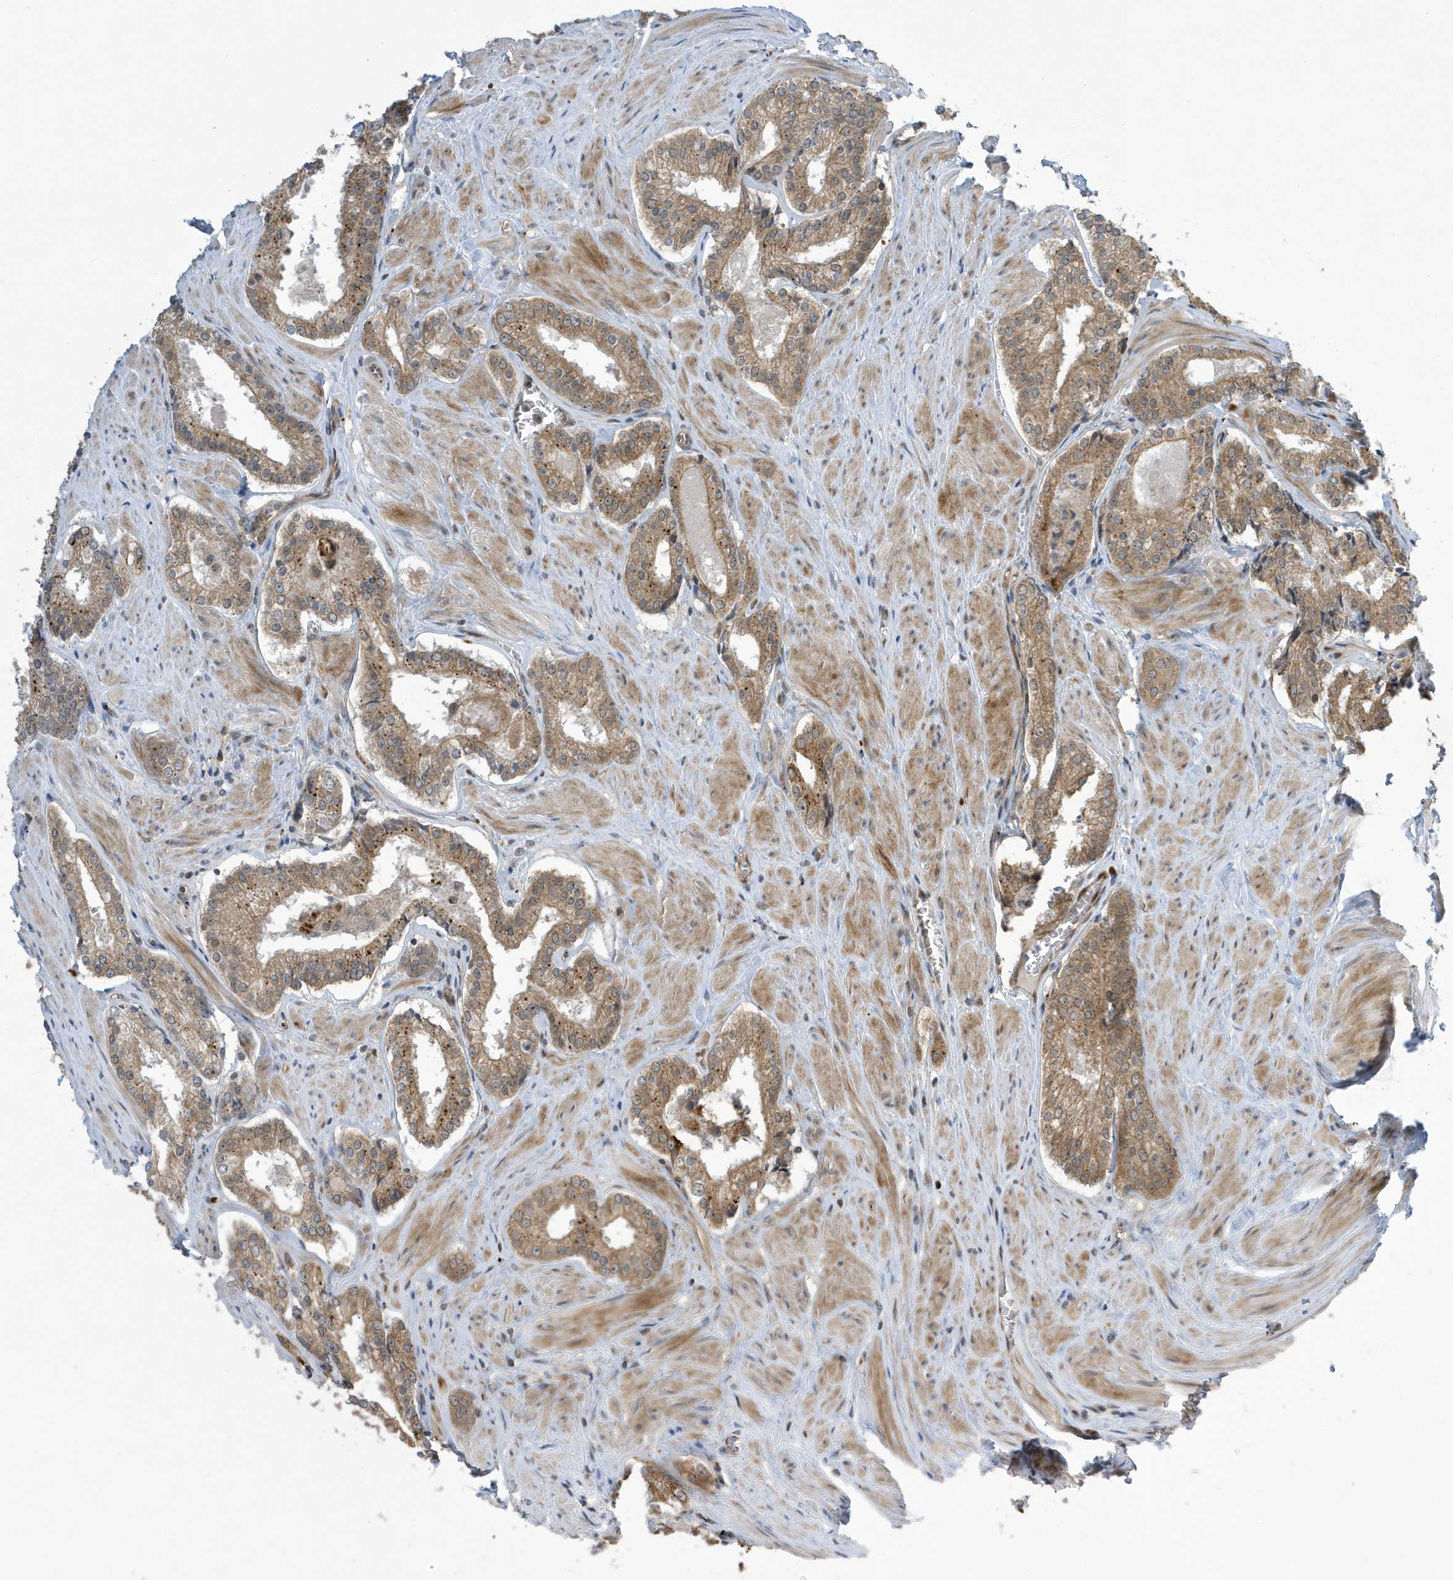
{"staining": {"intensity": "moderate", "quantity": ">75%", "location": "cytoplasmic/membranous"}, "tissue": "prostate cancer", "cell_type": "Tumor cells", "image_type": "cancer", "snomed": [{"axis": "morphology", "description": "Adenocarcinoma, Low grade"}, {"axis": "topography", "description": "Prostate"}], "caption": "Immunohistochemistry photomicrograph of neoplastic tissue: human prostate cancer (adenocarcinoma (low-grade)) stained using immunohistochemistry shows medium levels of moderate protein expression localized specifically in the cytoplasmic/membranous of tumor cells, appearing as a cytoplasmic/membranous brown color.", "gene": "NCOA7", "patient": {"sex": "male", "age": 54}}